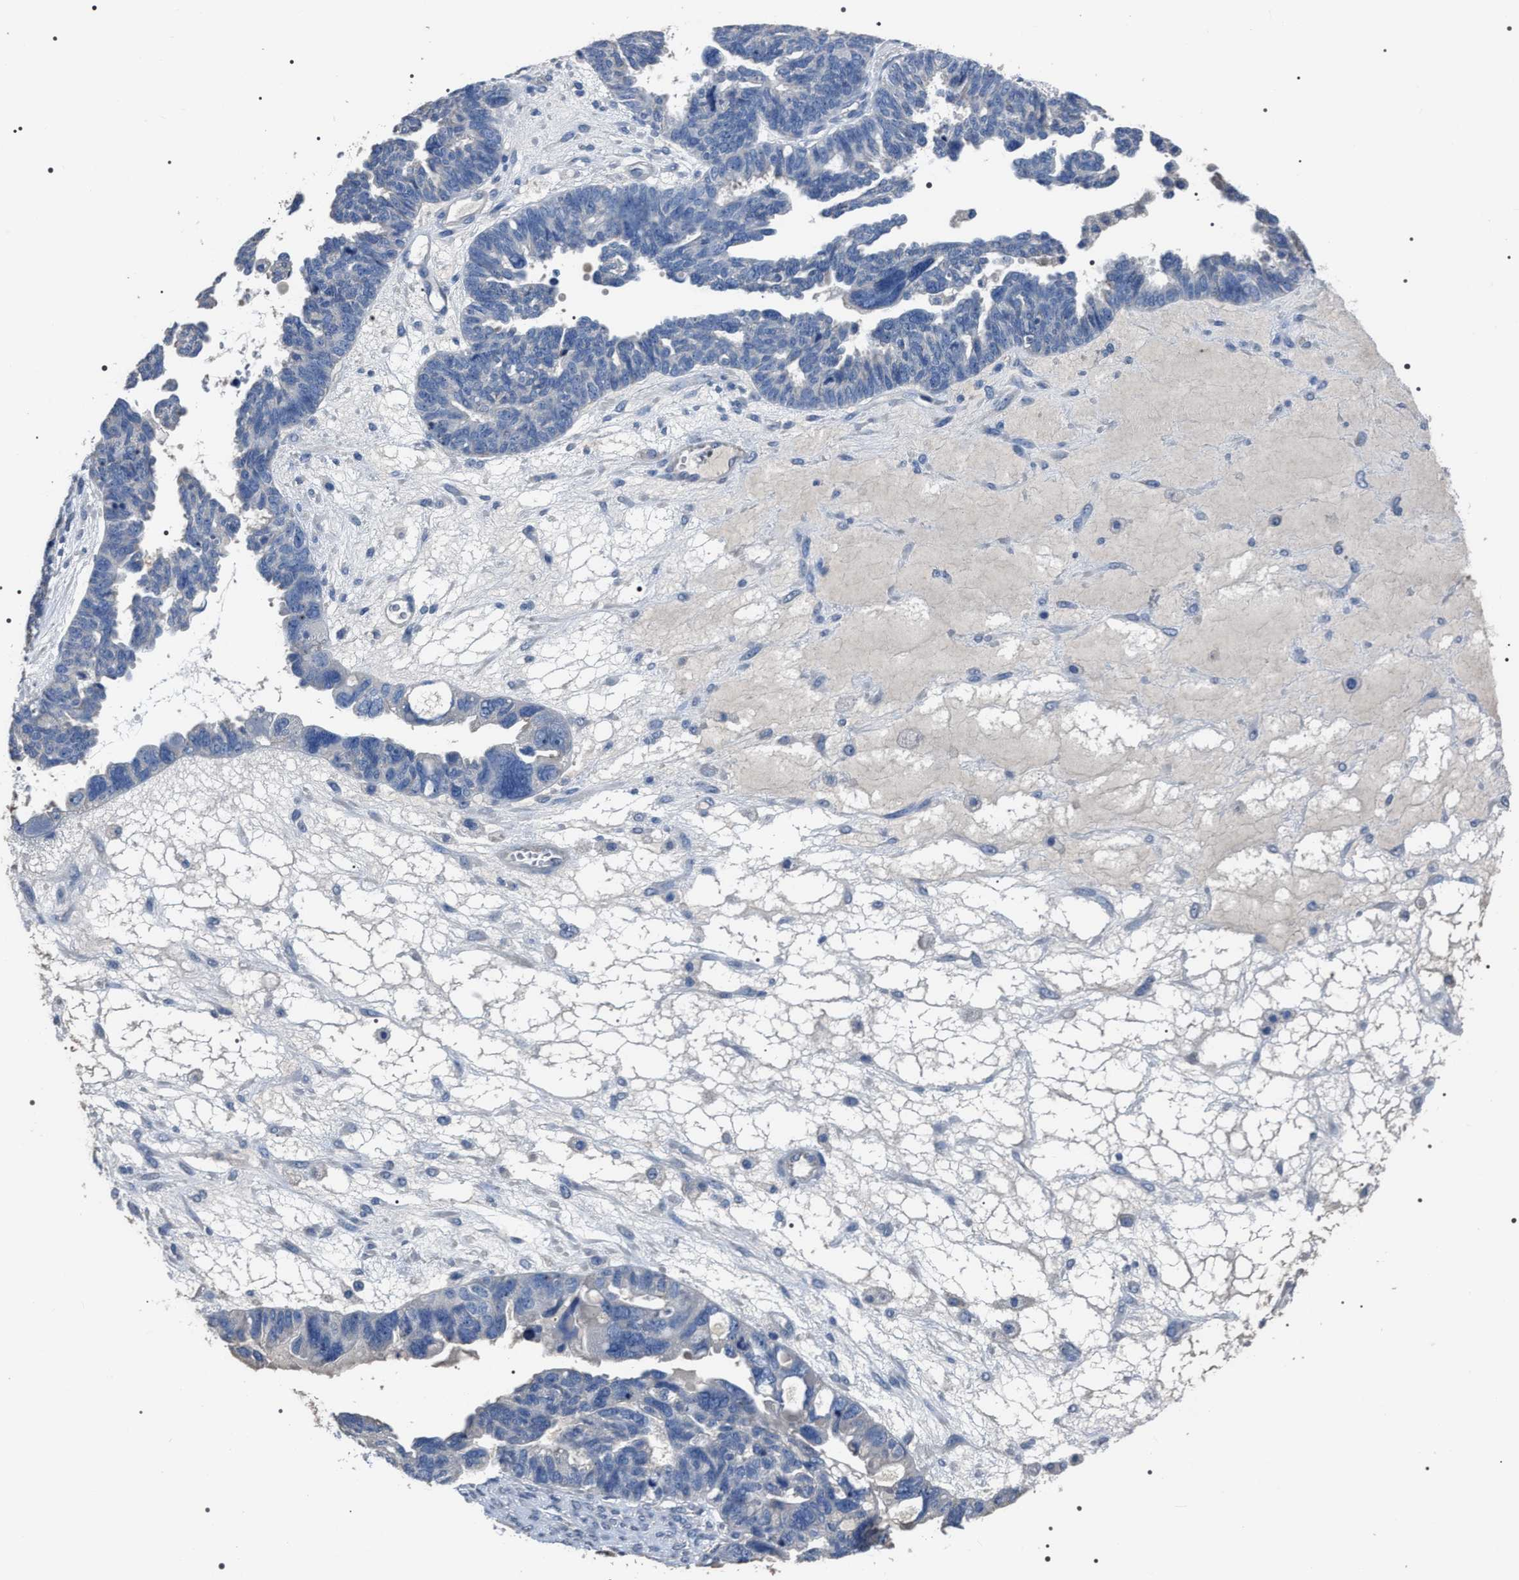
{"staining": {"intensity": "negative", "quantity": "none", "location": "none"}, "tissue": "ovarian cancer", "cell_type": "Tumor cells", "image_type": "cancer", "snomed": [{"axis": "morphology", "description": "Cystadenocarcinoma, serous, NOS"}, {"axis": "topography", "description": "Ovary"}], "caption": "High magnification brightfield microscopy of serous cystadenocarcinoma (ovarian) stained with DAB (brown) and counterstained with hematoxylin (blue): tumor cells show no significant staining.", "gene": "TRIM54", "patient": {"sex": "female", "age": 79}}